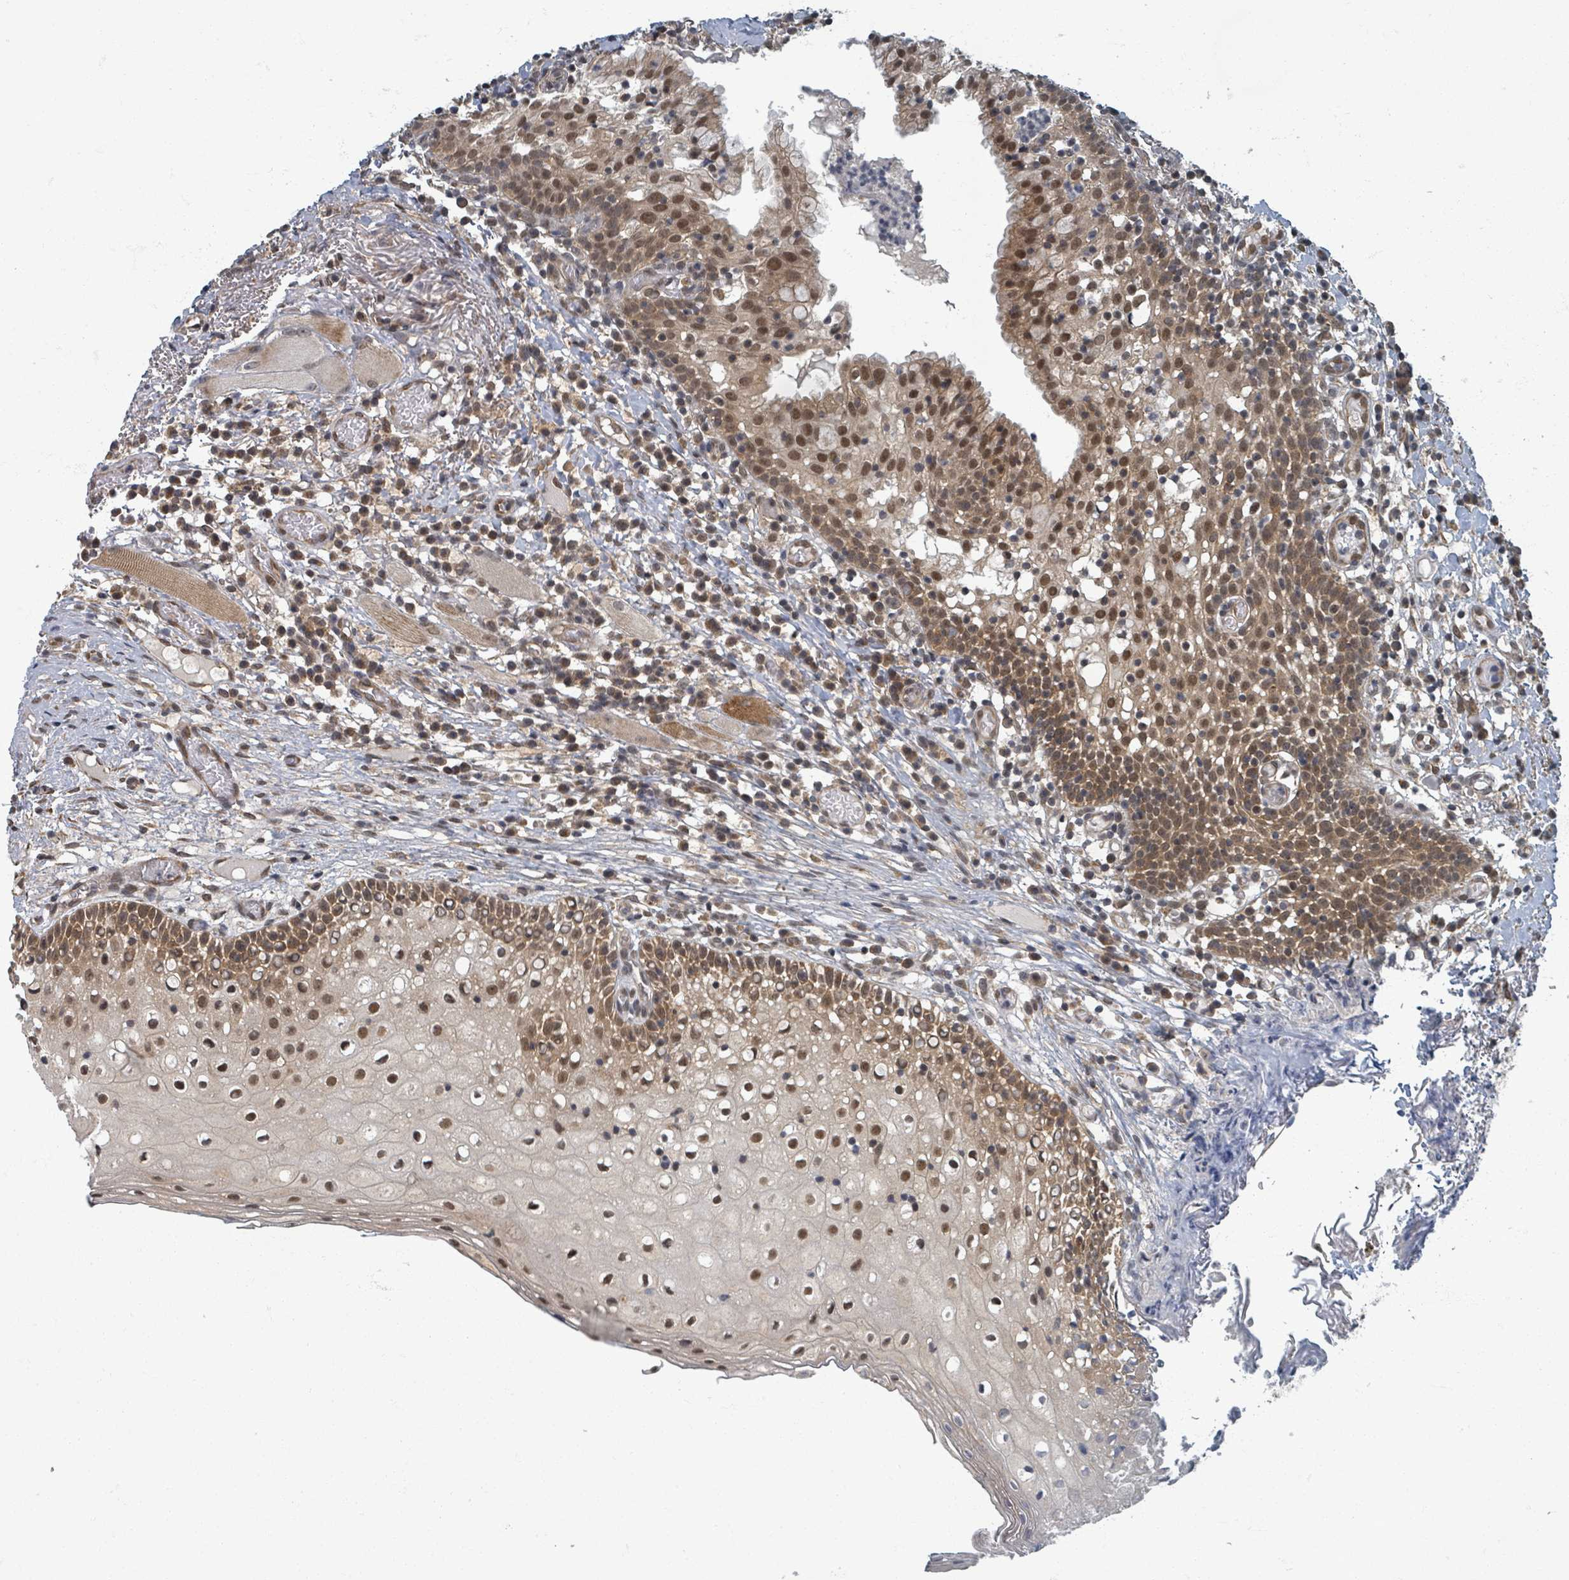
{"staining": {"intensity": "moderate", "quantity": ">75%", "location": "nuclear"}, "tissue": "oral mucosa", "cell_type": "Squamous epithelial cells", "image_type": "normal", "snomed": [{"axis": "morphology", "description": "Normal tissue, NOS"}, {"axis": "topography", "description": "Oral tissue"}], "caption": "Immunohistochemical staining of normal human oral mucosa demonstrates medium levels of moderate nuclear expression in about >75% of squamous epithelial cells.", "gene": "INTS15", "patient": {"sex": "male", "age": 60}}